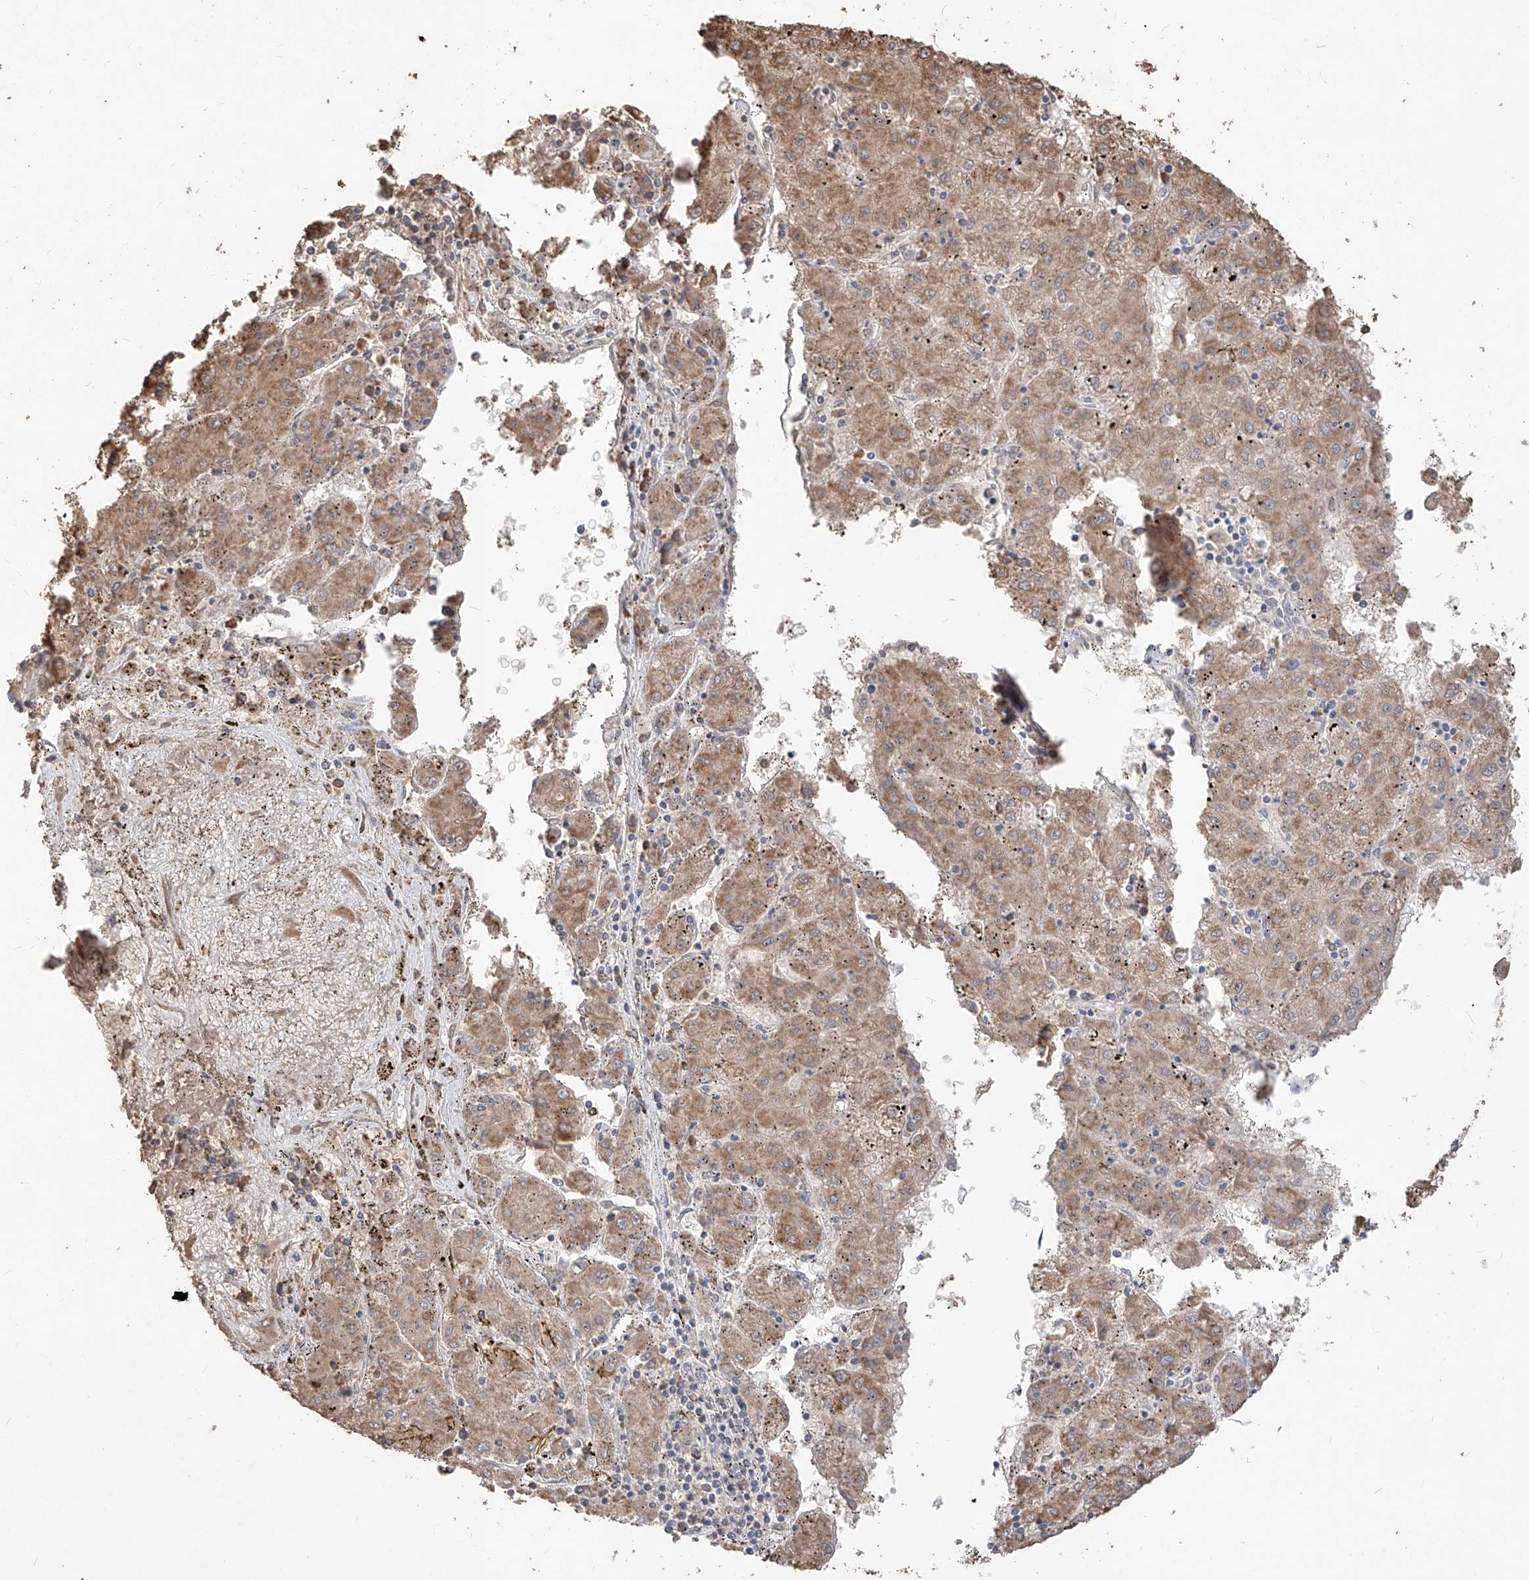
{"staining": {"intensity": "moderate", "quantity": ">75%", "location": "cytoplasmic/membranous"}, "tissue": "liver cancer", "cell_type": "Tumor cells", "image_type": "cancer", "snomed": [{"axis": "morphology", "description": "Carcinoma, Hepatocellular, NOS"}, {"axis": "topography", "description": "Liver"}], "caption": "A high-resolution micrograph shows immunohistochemistry (IHC) staining of liver hepatocellular carcinoma, which demonstrates moderate cytoplasmic/membranous expression in about >75% of tumor cells. (Stains: DAB in brown, nuclei in blue, Microscopy: brightfield microscopy at high magnification).", "gene": "ELOVL1", "patient": {"sex": "male", "age": 72}}